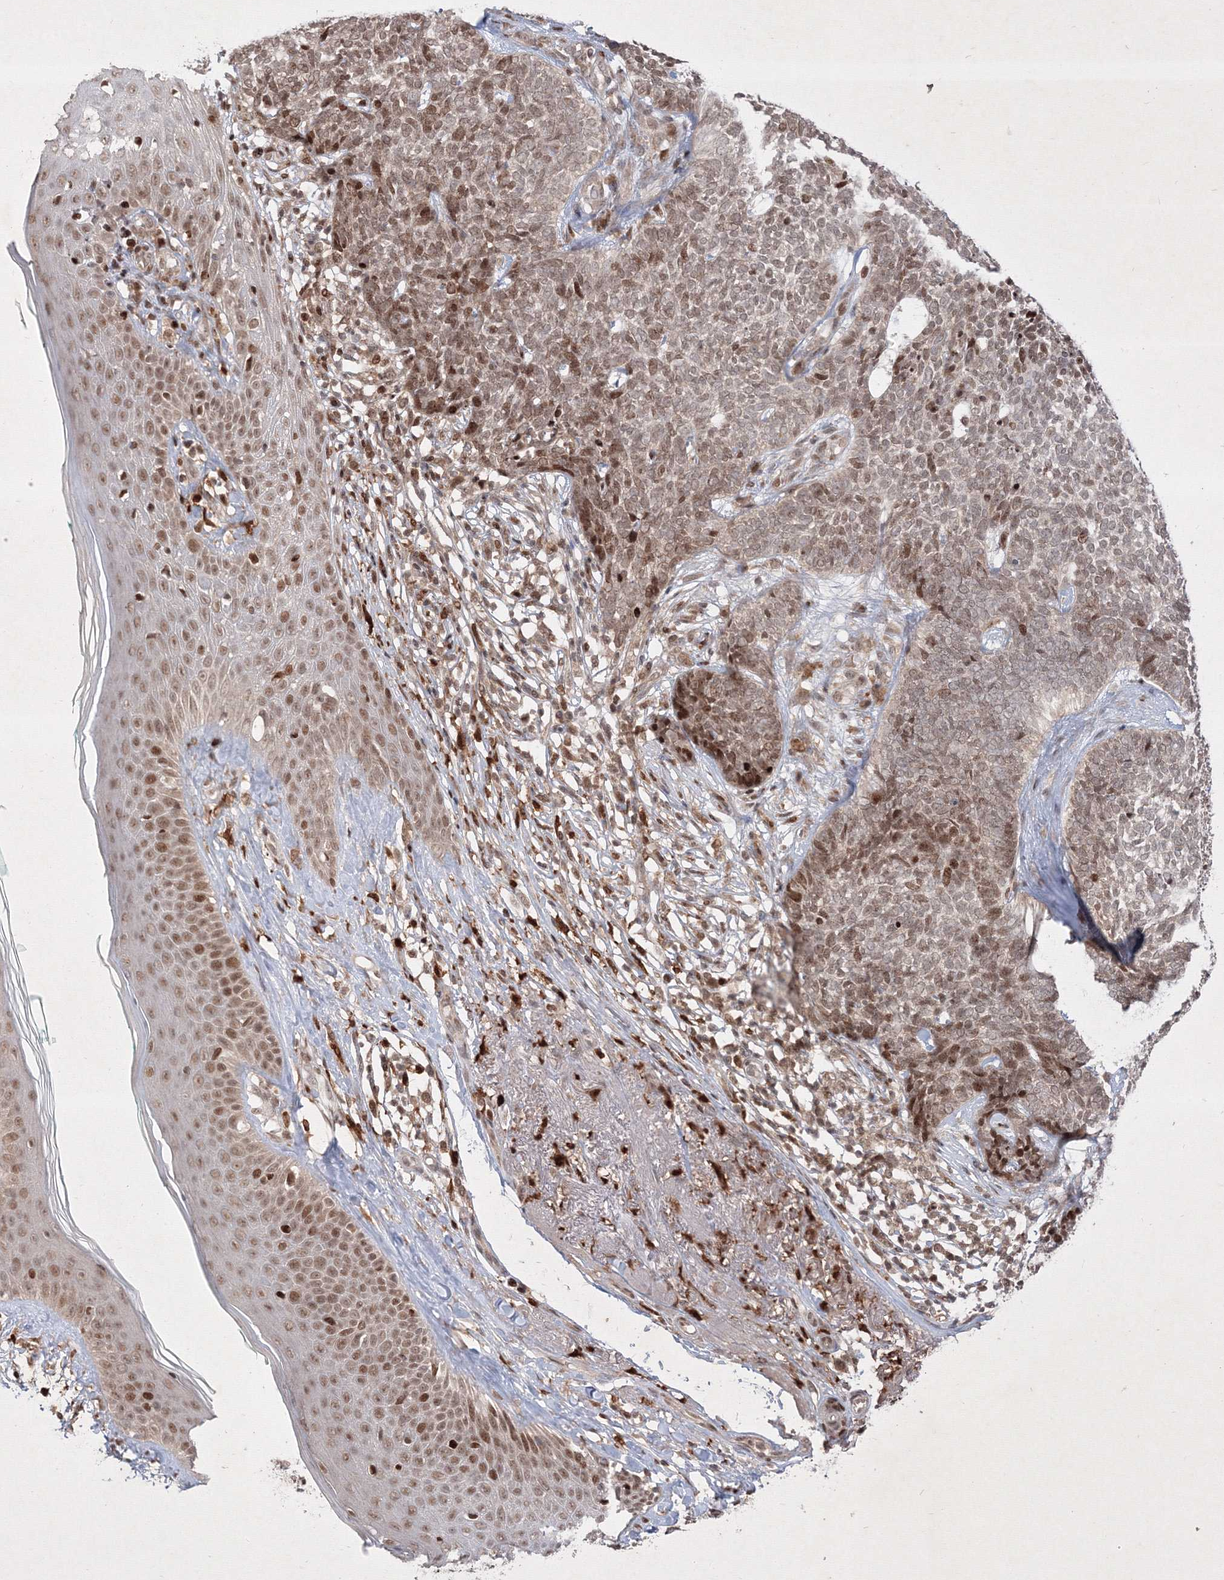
{"staining": {"intensity": "moderate", "quantity": ">75%", "location": "nuclear"}, "tissue": "skin cancer", "cell_type": "Tumor cells", "image_type": "cancer", "snomed": [{"axis": "morphology", "description": "Basal cell carcinoma"}, {"axis": "topography", "description": "Skin"}], "caption": "Moderate nuclear protein staining is appreciated in approximately >75% of tumor cells in skin cancer.", "gene": "TAB1", "patient": {"sex": "female", "age": 84}}